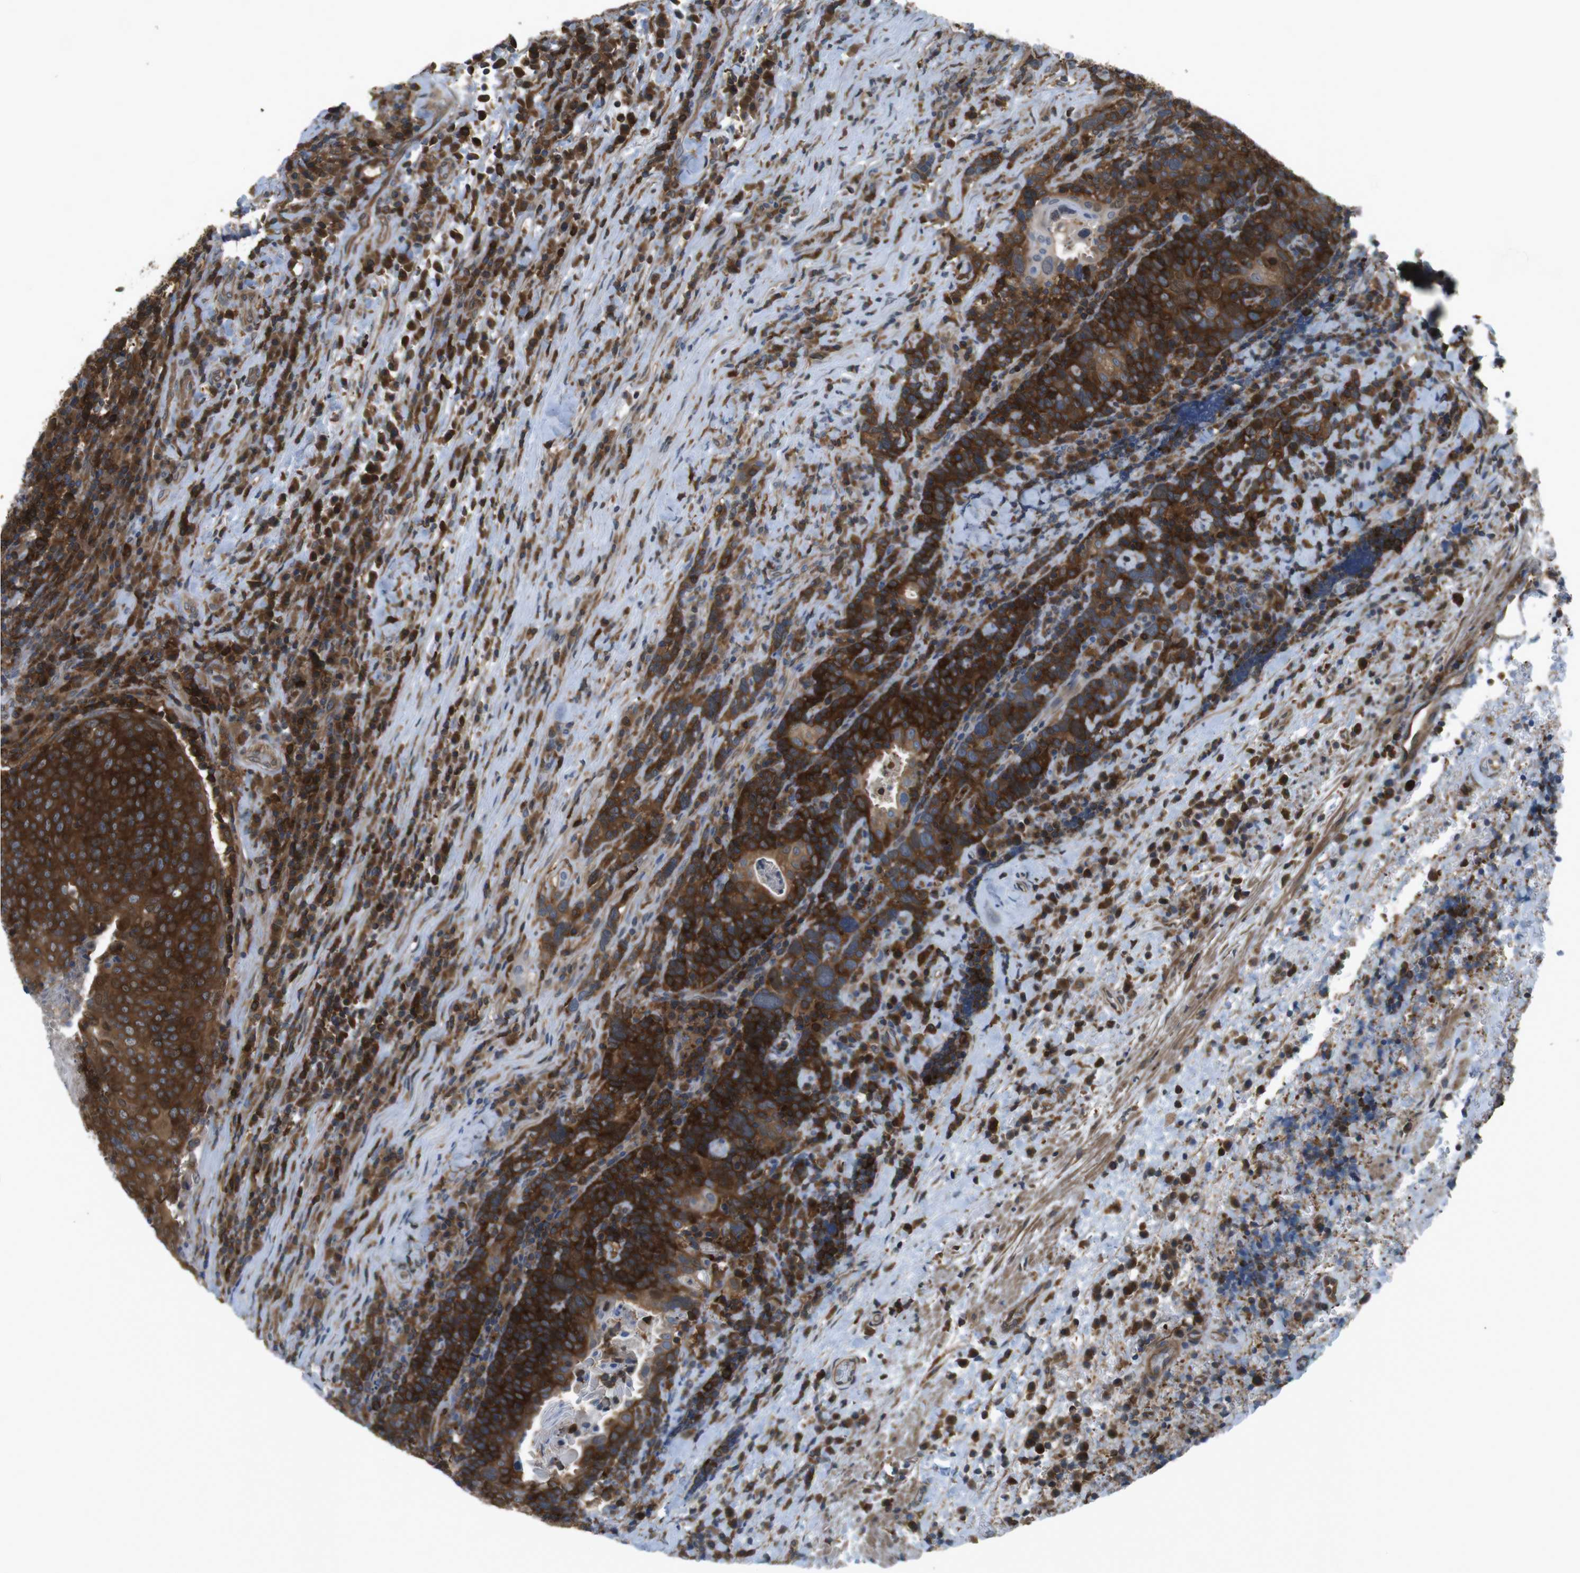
{"staining": {"intensity": "strong", "quantity": ">75%", "location": "cytoplasmic/membranous"}, "tissue": "head and neck cancer", "cell_type": "Tumor cells", "image_type": "cancer", "snomed": [{"axis": "morphology", "description": "Squamous cell carcinoma, NOS"}, {"axis": "morphology", "description": "Squamous cell carcinoma, metastatic, NOS"}, {"axis": "topography", "description": "Lymph node"}, {"axis": "topography", "description": "Head-Neck"}], "caption": "Protein analysis of metastatic squamous cell carcinoma (head and neck) tissue displays strong cytoplasmic/membranous positivity in about >75% of tumor cells.", "gene": "MTHFD1", "patient": {"sex": "male", "age": 62}}